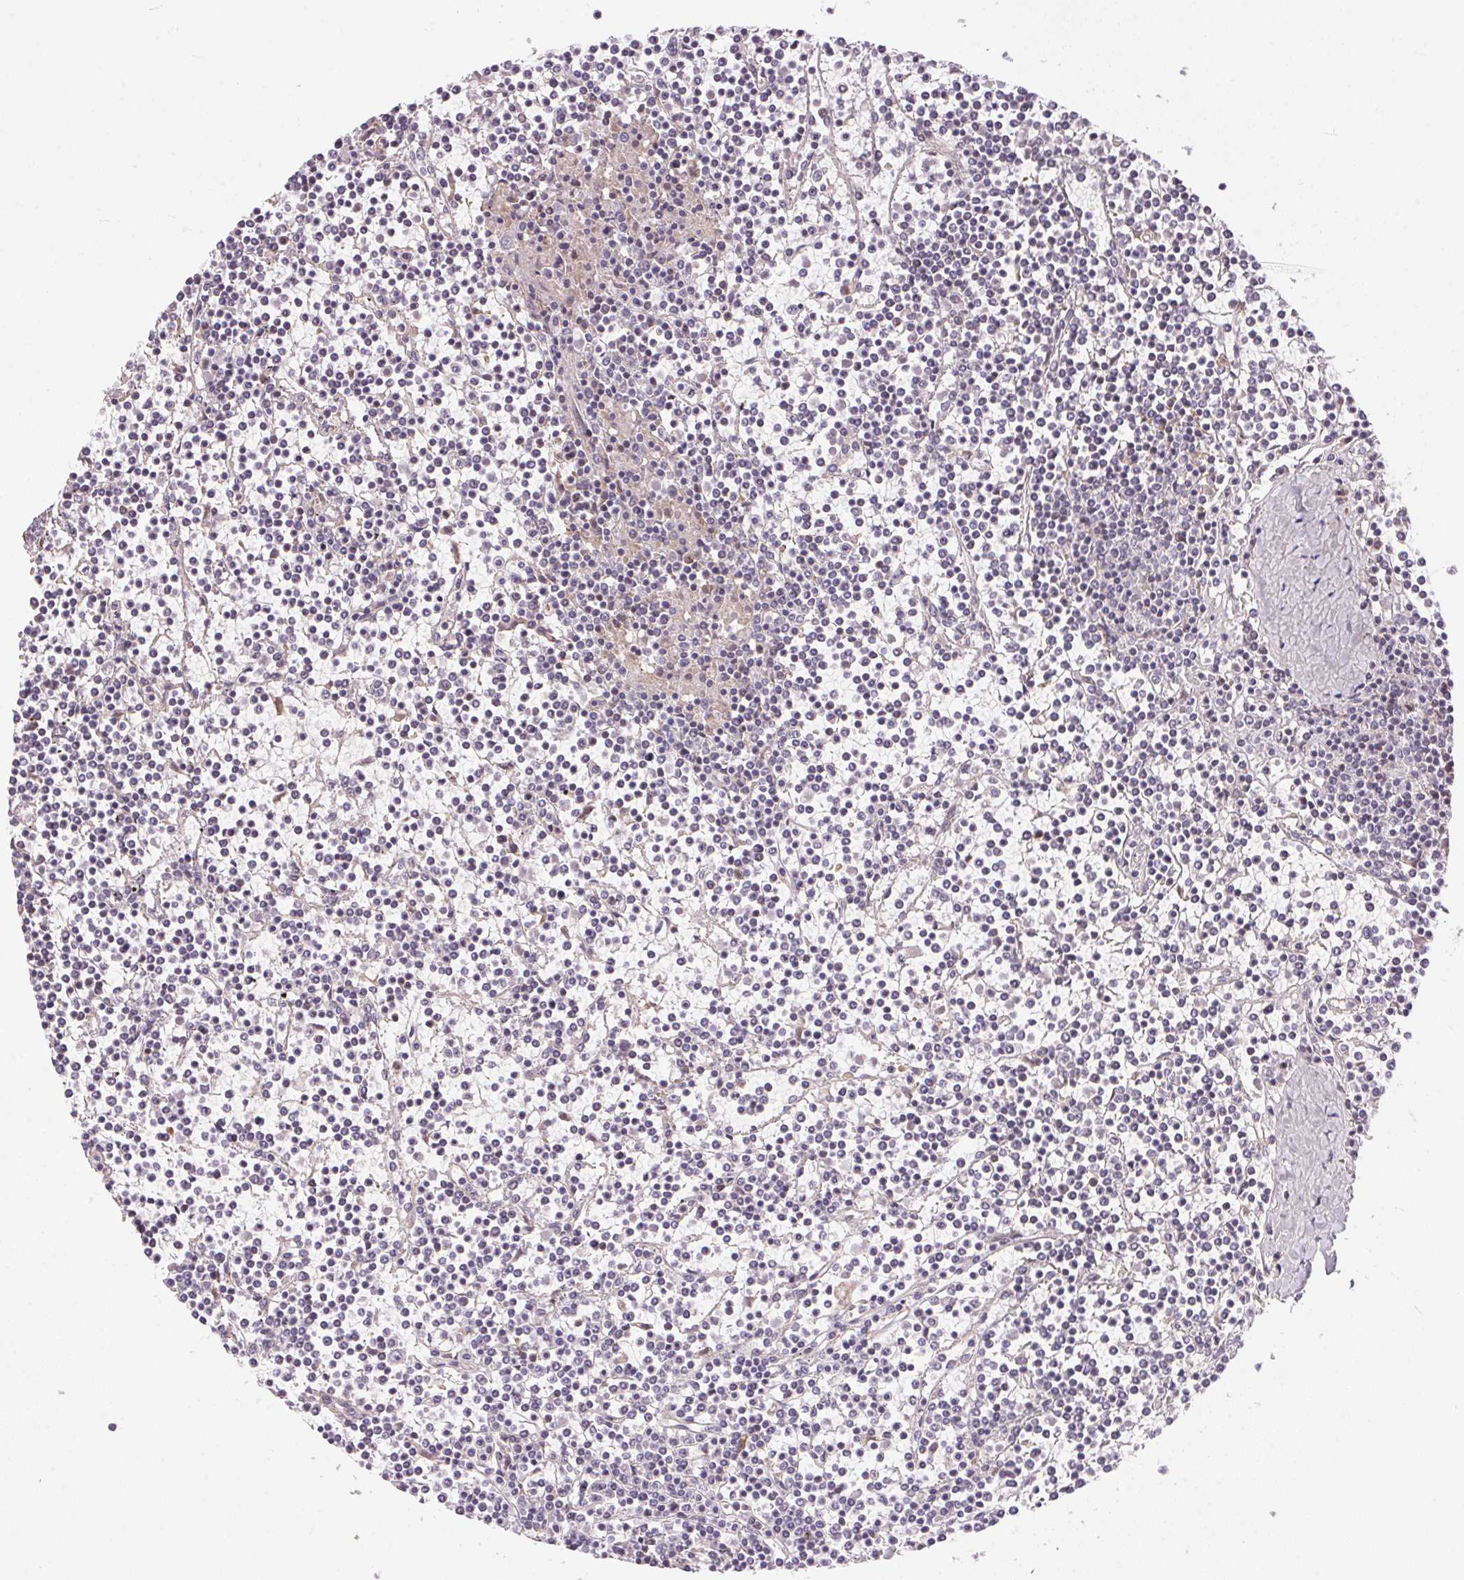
{"staining": {"intensity": "negative", "quantity": "none", "location": "none"}, "tissue": "lymphoma", "cell_type": "Tumor cells", "image_type": "cancer", "snomed": [{"axis": "morphology", "description": "Malignant lymphoma, non-Hodgkin's type, Low grade"}, {"axis": "topography", "description": "Spleen"}], "caption": "Immunohistochemistry of lymphoma demonstrates no expression in tumor cells.", "gene": "UNC13B", "patient": {"sex": "female", "age": 19}}